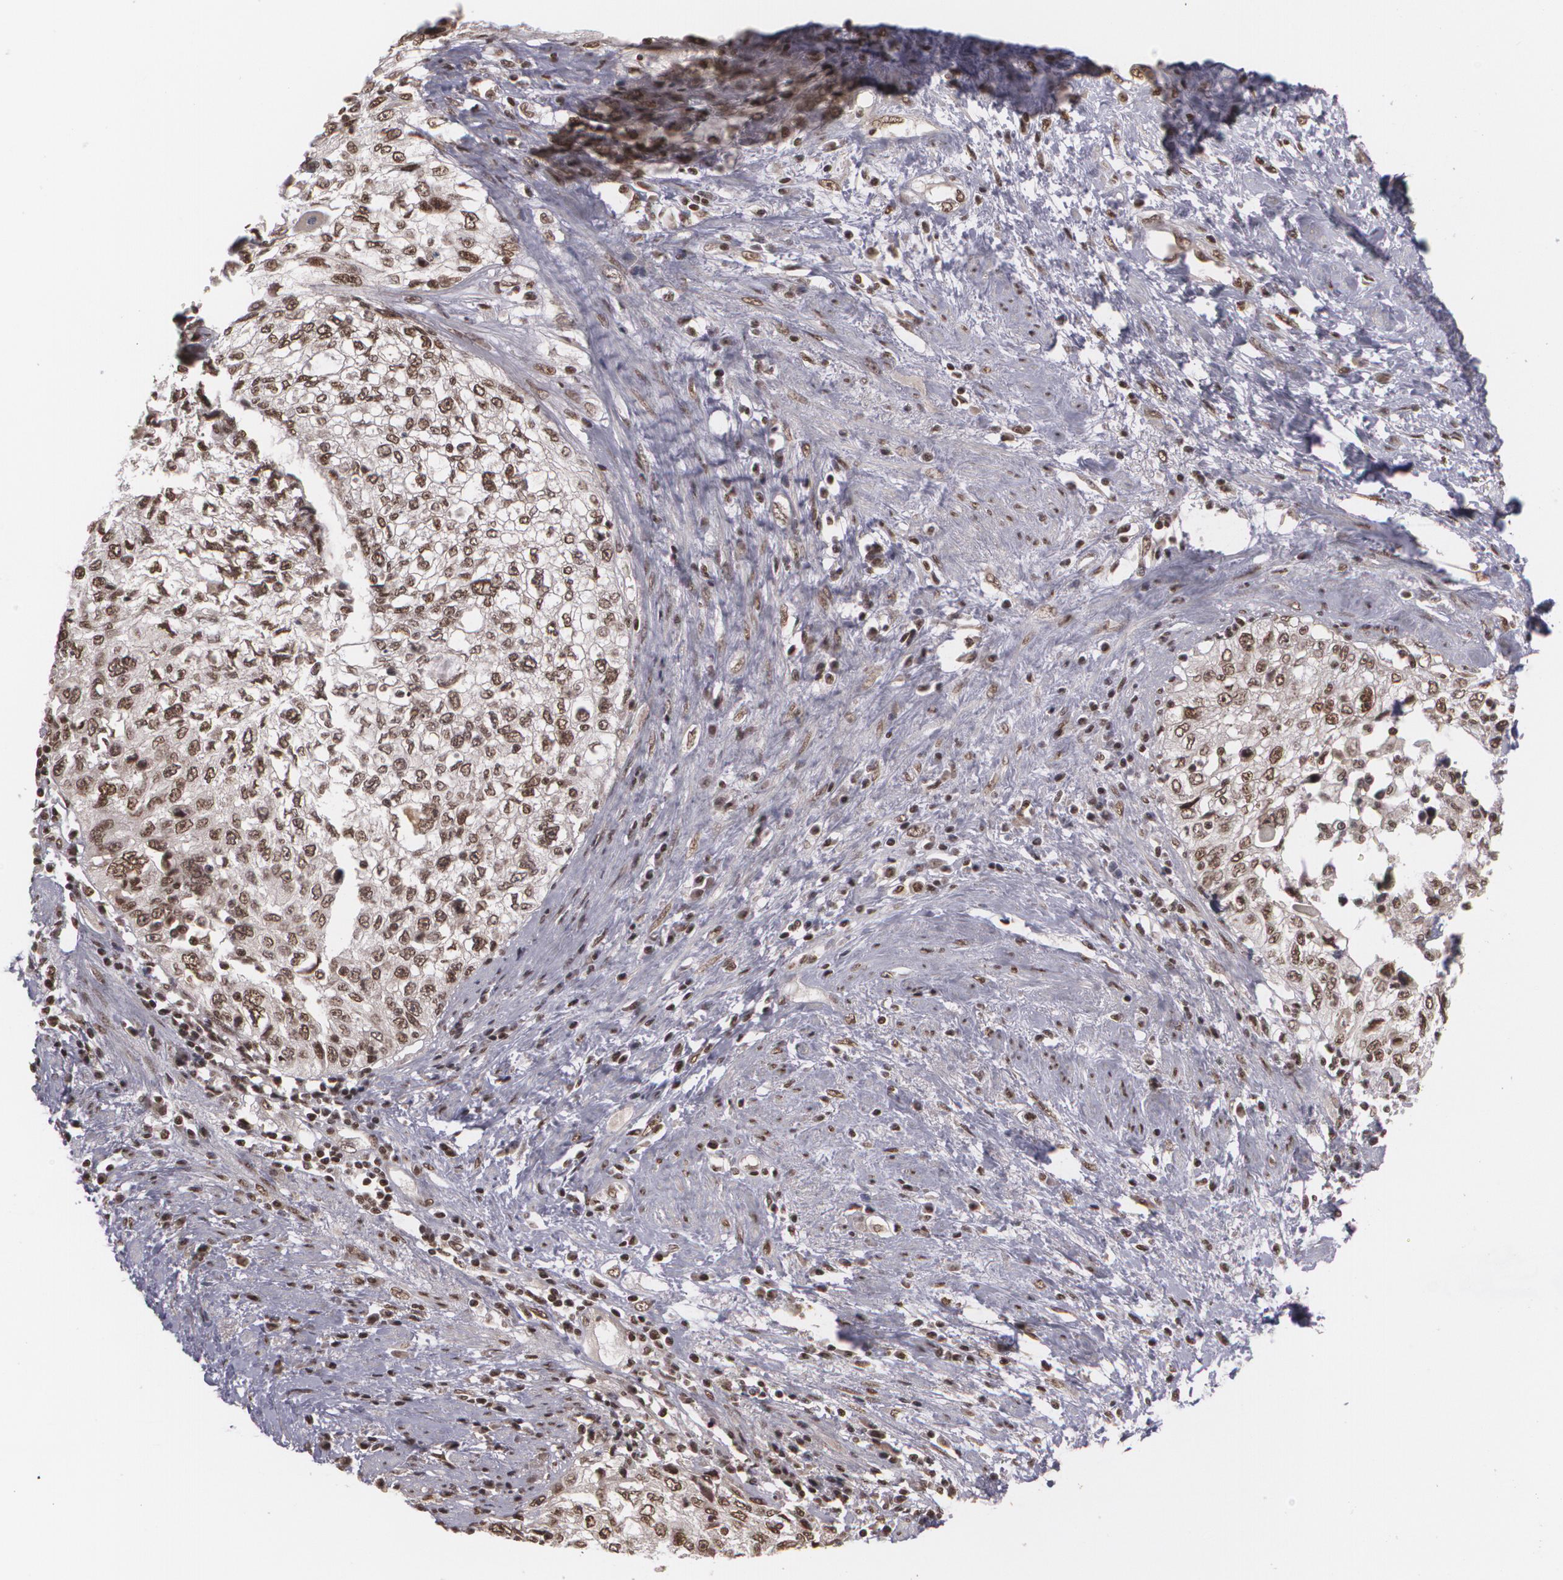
{"staining": {"intensity": "moderate", "quantity": ">75%", "location": "nuclear"}, "tissue": "cervical cancer", "cell_type": "Tumor cells", "image_type": "cancer", "snomed": [{"axis": "morphology", "description": "Squamous cell carcinoma, NOS"}, {"axis": "topography", "description": "Cervix"}], "caption": "Immunohistochemical staining of human cervical squamous cell carcinoma demonstrates medium levels of moderate nuclear positivity in approximately >75% of tumor cells. Using DAB (brown) and hematoxylin (blue) stains, captured at high magnification using brightfield microscopy.", "gene": "RXRB", "patient": {"sex": "female", "age": 57}}